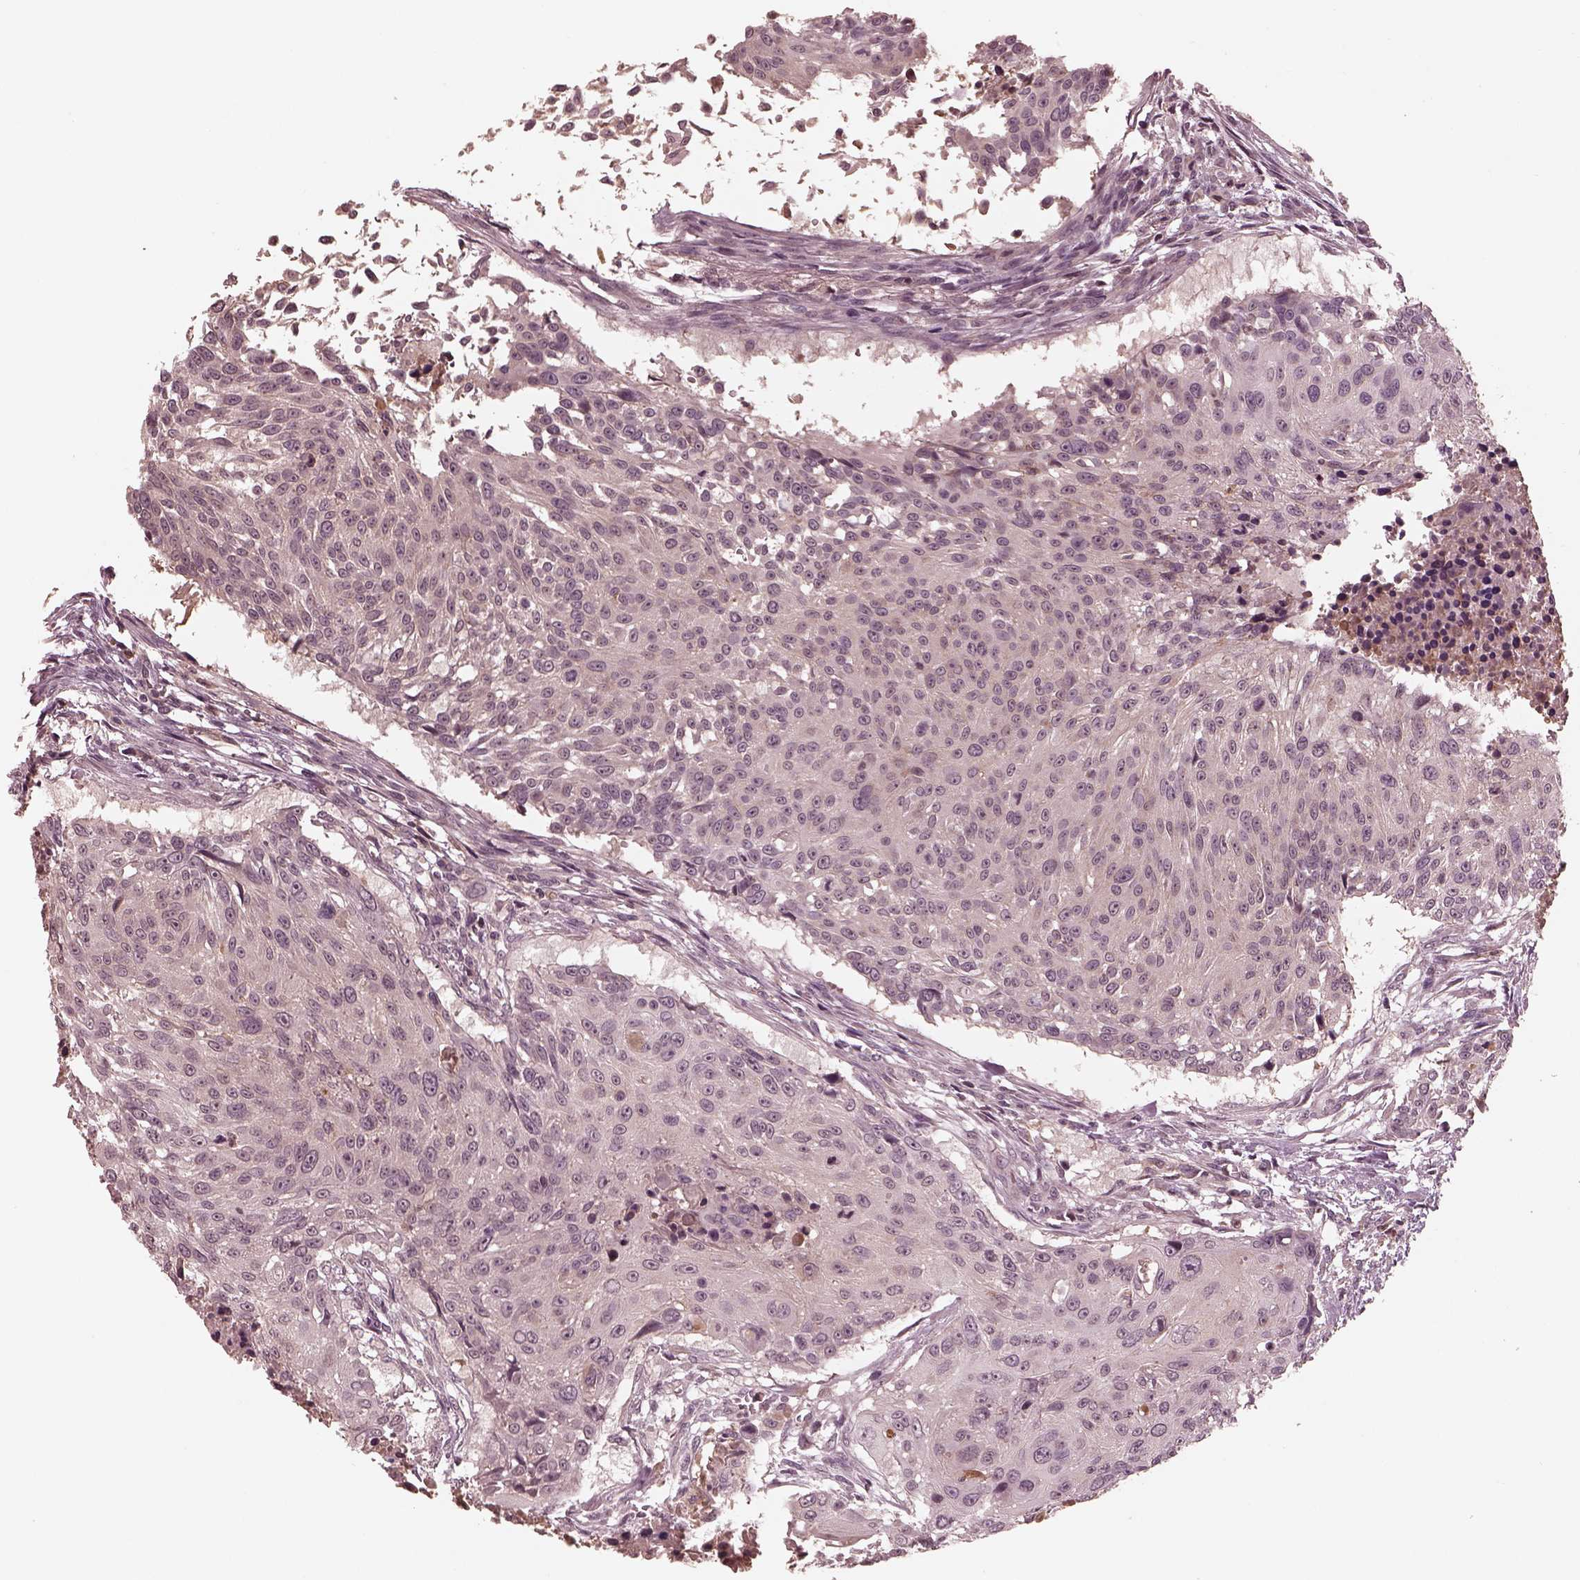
{"staining": {"intensity": "negative", "quantity": "none", "location": "none"}, "tissue": "urothelial cancer", "cell_type": "Tumor cells", "image_type": "cancer", "snomed": [{"axis": "morphology", "description": "Urothelial carcinoma, NOS"}, {"axis": "topography", "description": "Urinary bladder"}], "caption": "Micrograph shows no protein expression in tumor cells of transitional cell carcinoma tissue.", "gene": "TF", "patient": {"sex": "male", "age": 55}}